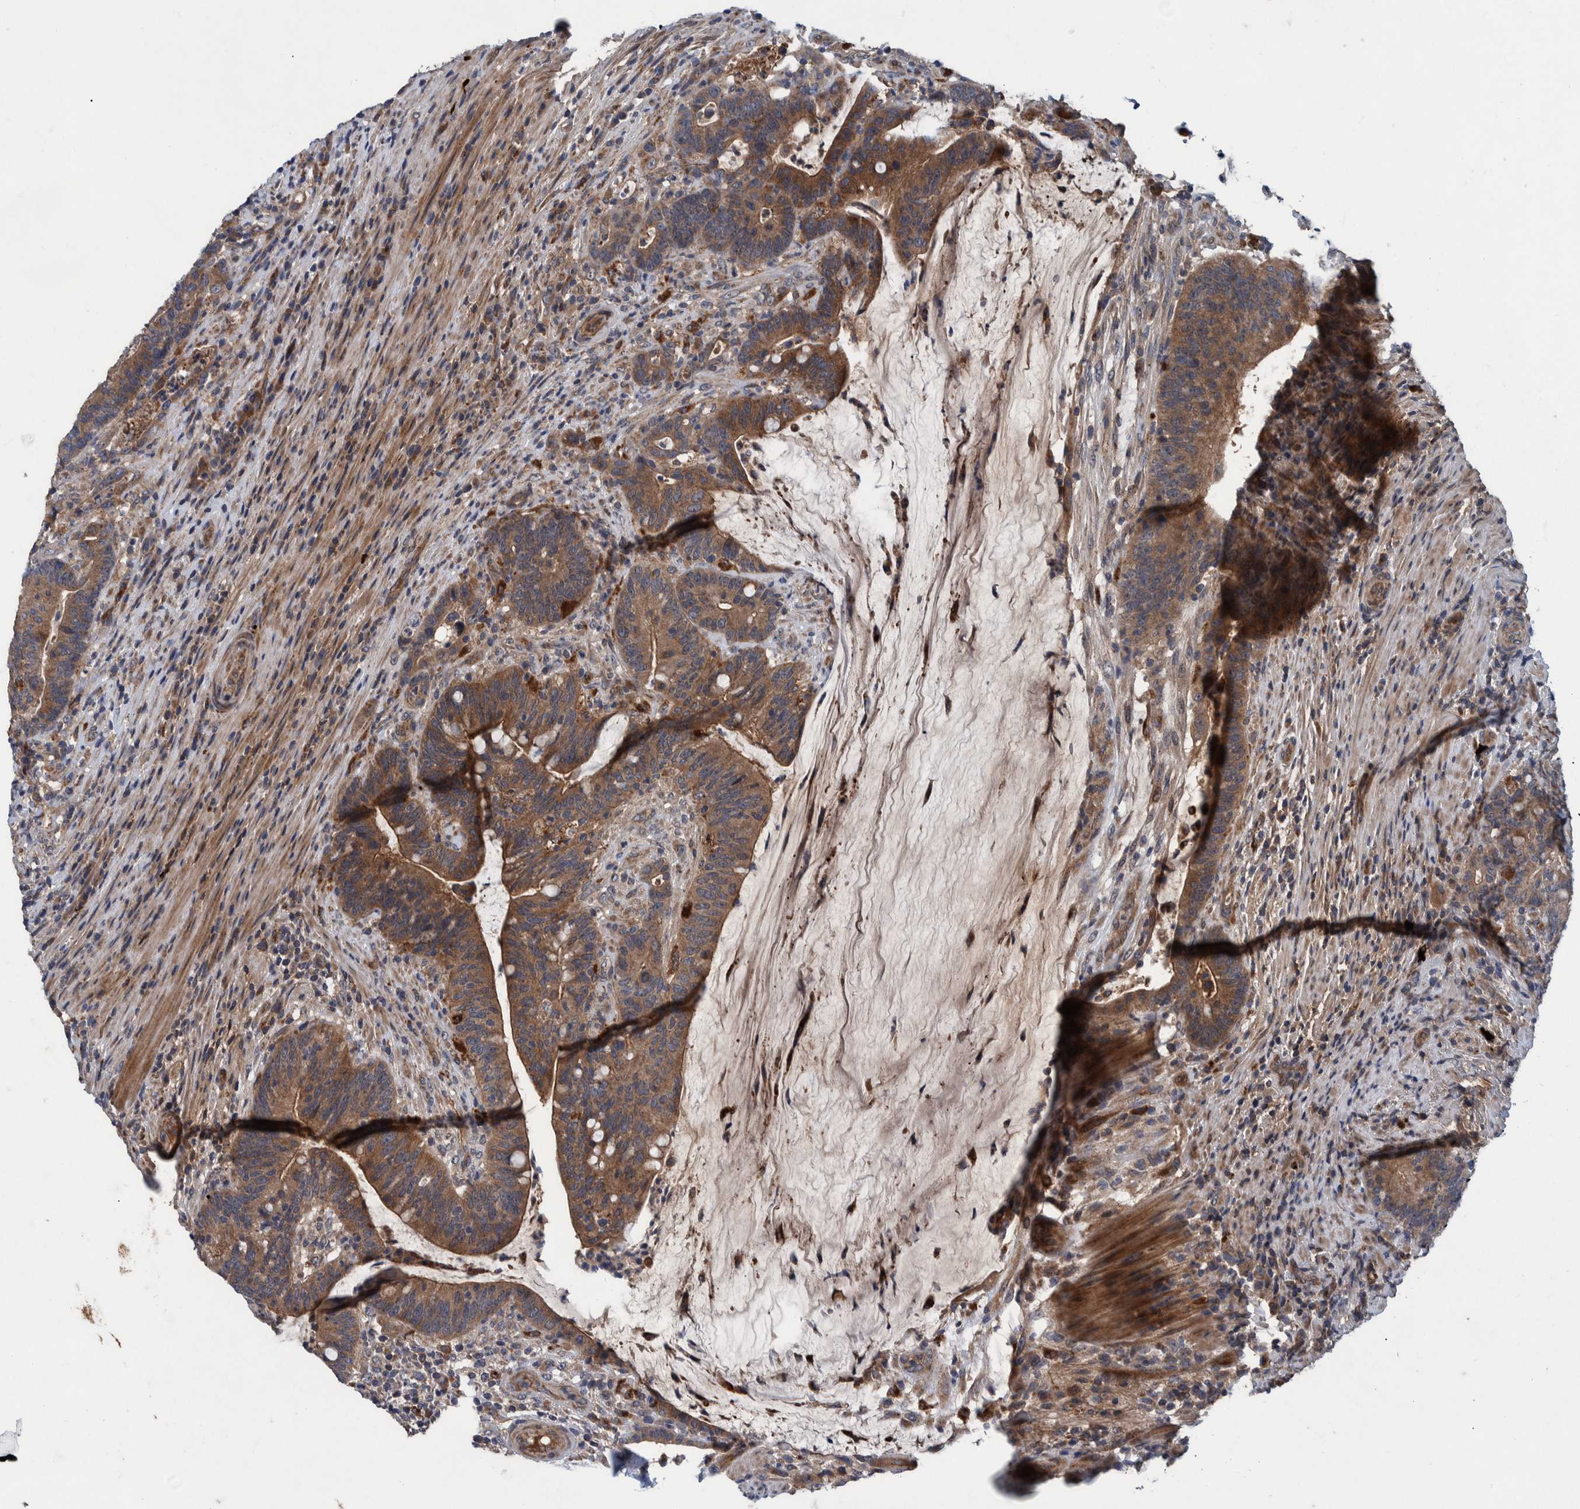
{"staining": {"intensity": "moderate", "quantity": ">75%", "location": "cytoplasmic/membranous"}, "tissue": "colorectal cancer", "cell_type": "Tumor cells", "image_type": "cancer", "snomed": [{"axis": "morphology", "description": "Adenocarcinoma, NOS"}, {"axis": "topography", "description": "Colon"}], "caption": "Human adenocarcinoma (colorectal) stained for a protein (brown) displays moderate cytoplasmic/membranous positive staining in approximately >75% of tumor cells.", "gene": "ITIH3", "patient": {"sex": "female", "age": 66}}